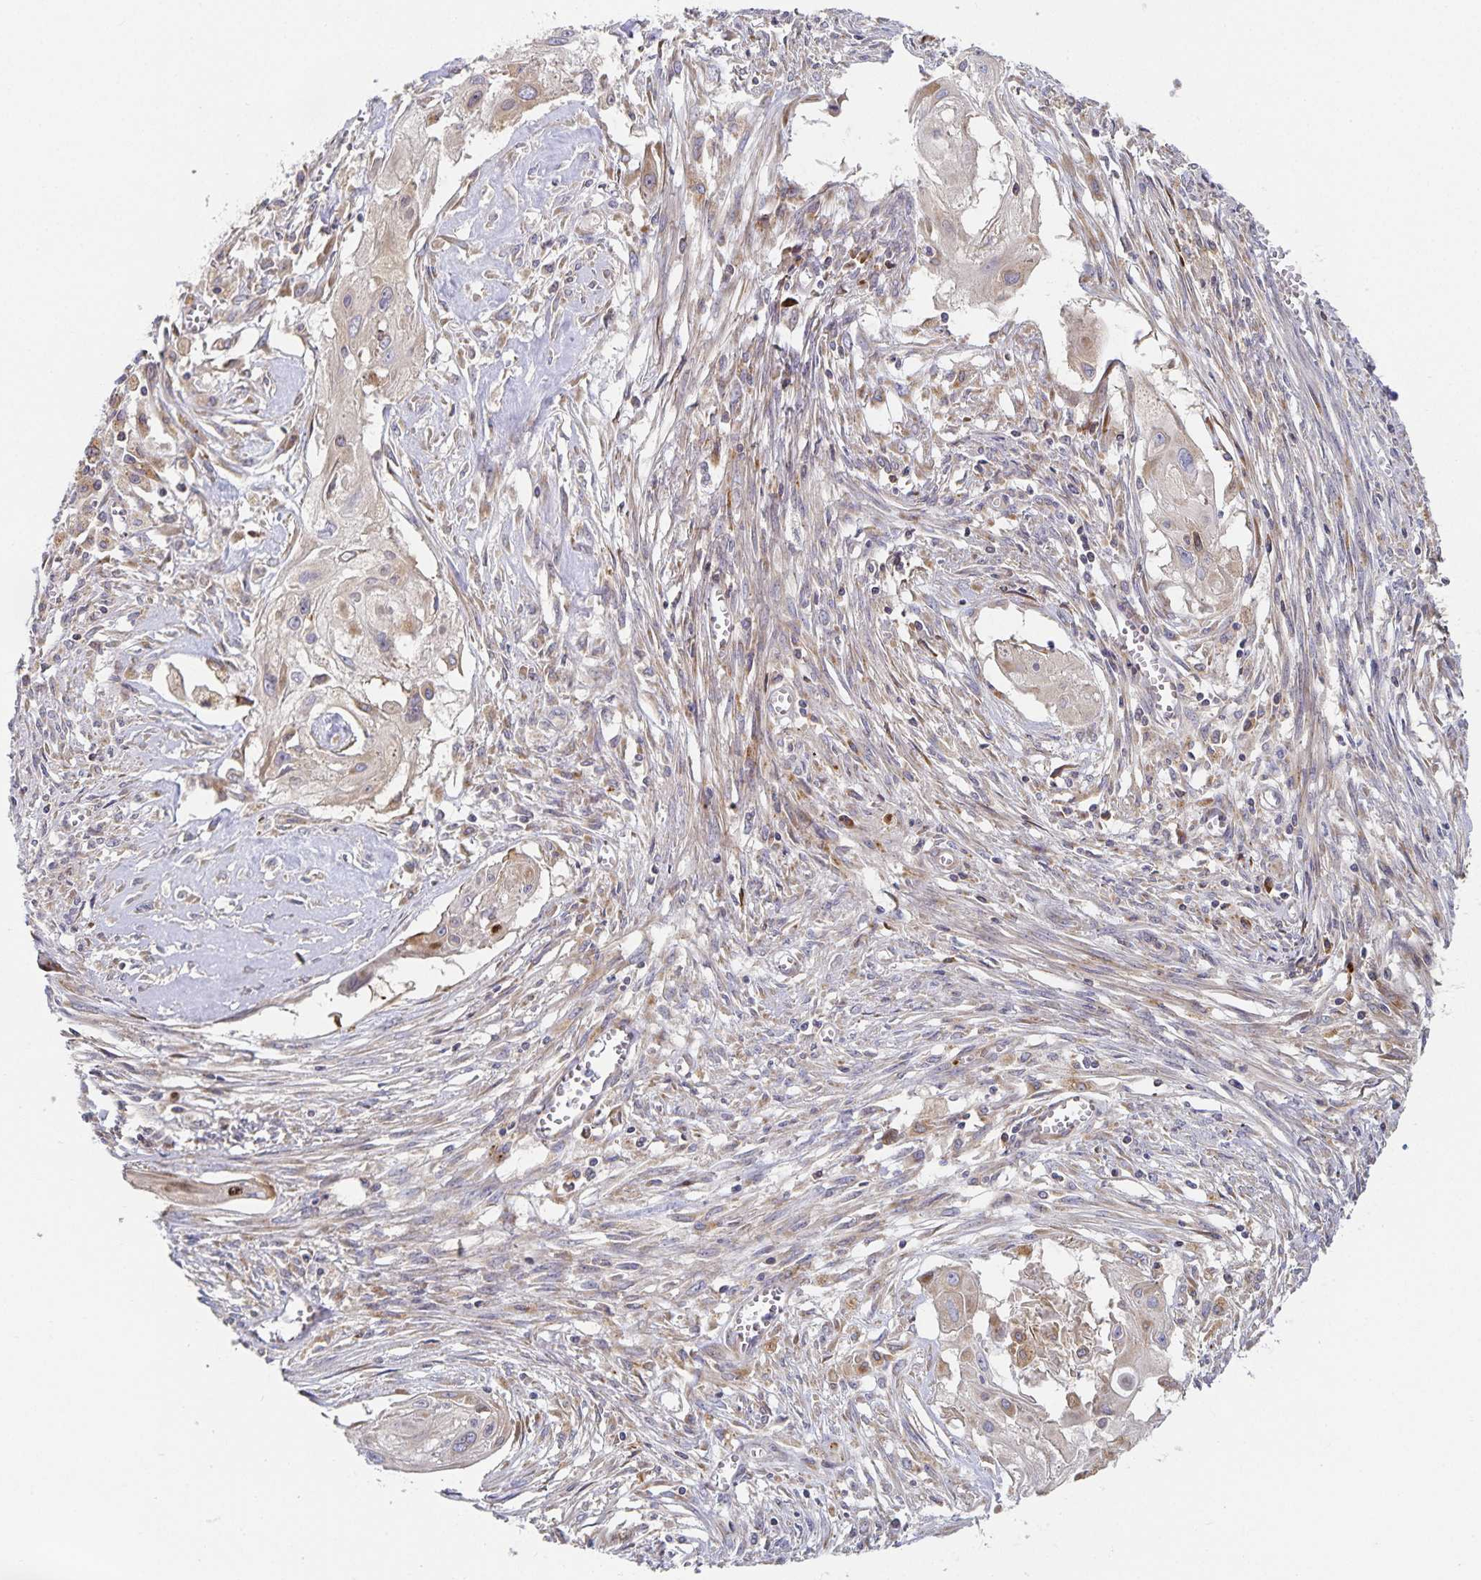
{"staining": {"intensity": "weak", "quantity": "<25%", "location": "cytoplasmic/membranous"}, "tissue": "cervical cancer", "cell_type": "Tumor cells", "image_type": "cancer", "snomed": [{"axis": "morphology", "description": "Squamous cell carcinoma, NOS"}, {"axis": "topography", "description": "Cervix"}], "caption": "This is a histopathology image of immunohistochemistry staining of squamous cell carcinoma (cervical), which shows no positivity in tumor cells.", "gene": "NOMO1", "patient": {"sex": "female", "age": 49}}